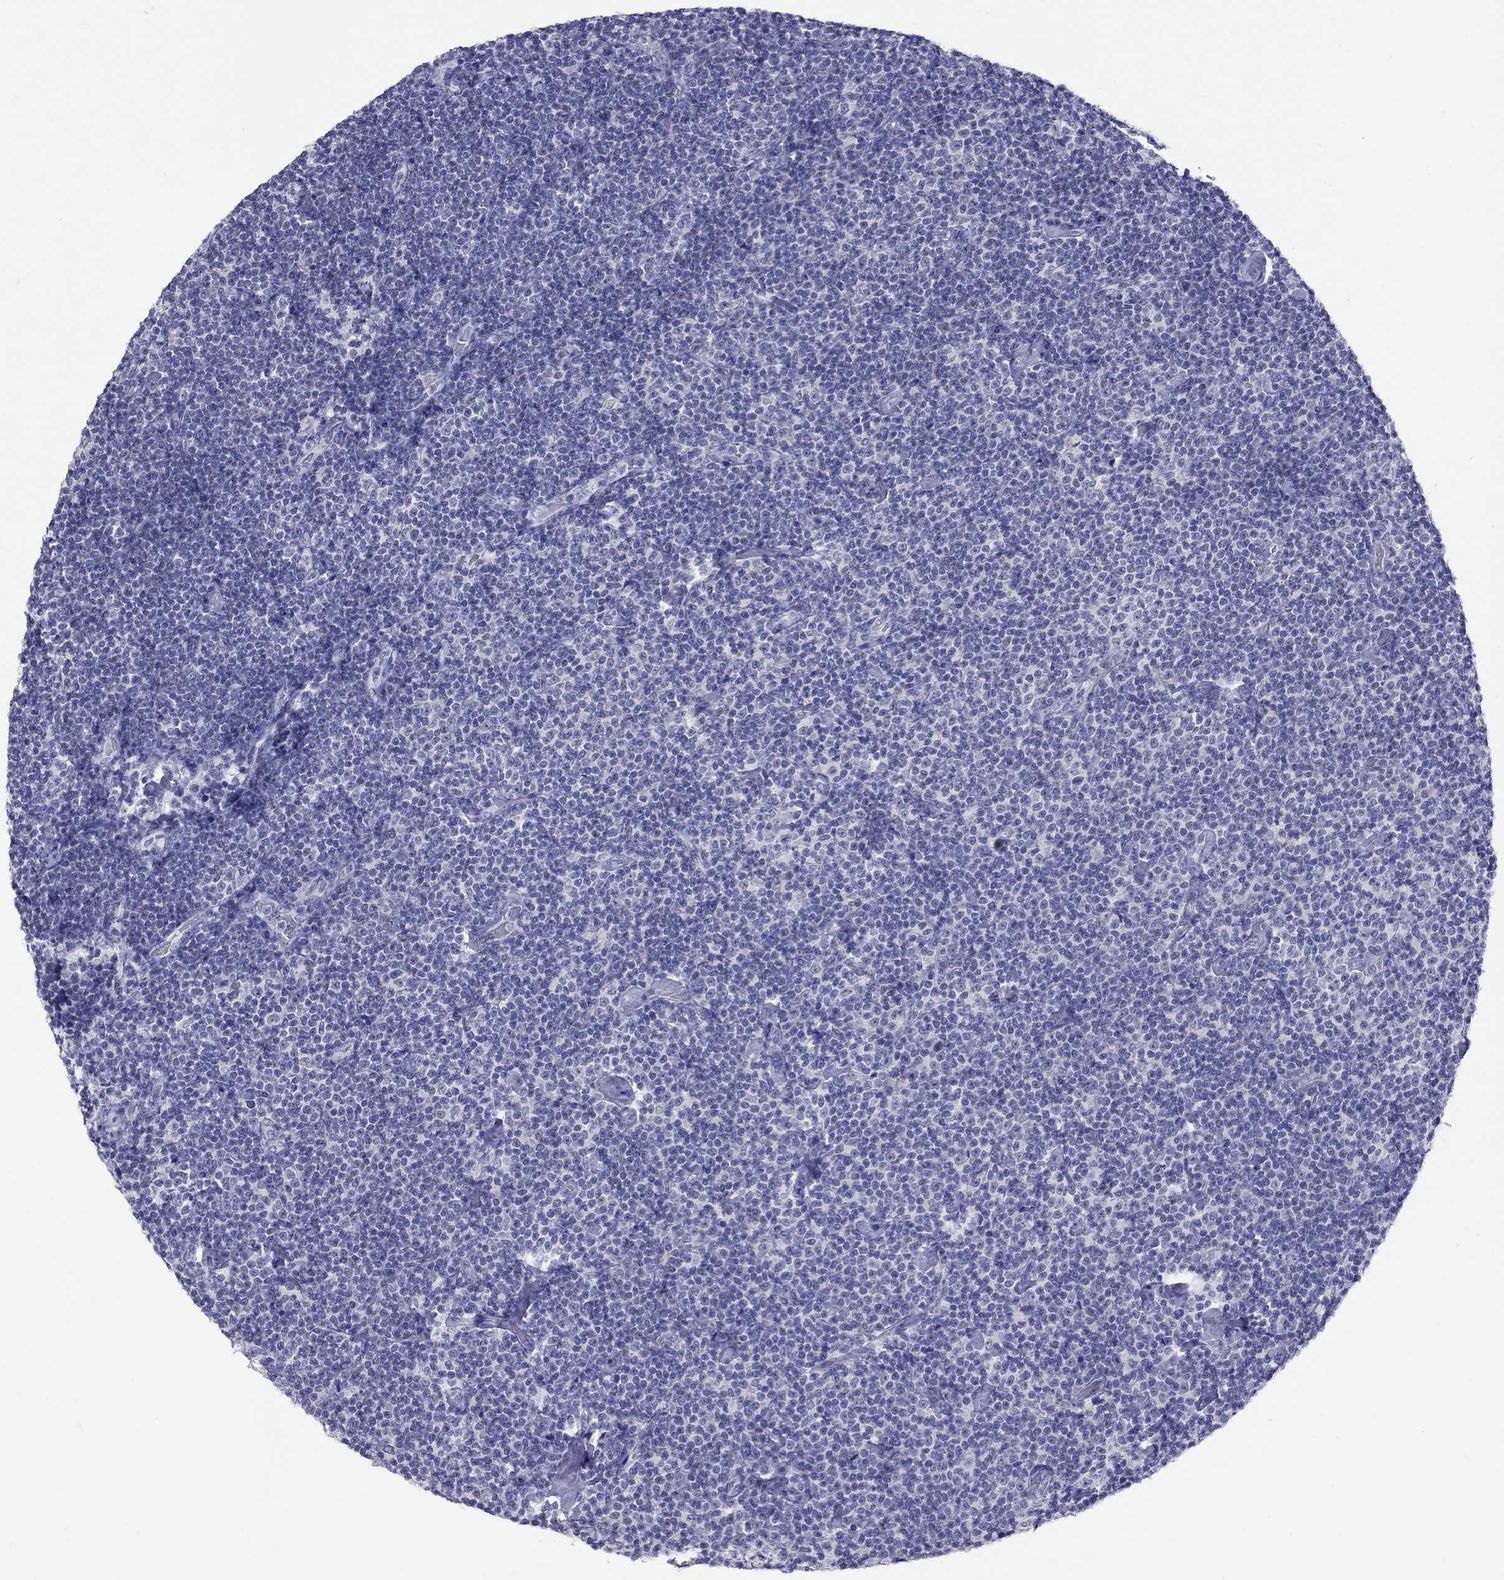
{"staining": {"intensity": "negative", "quantity": "none", "location": "none"}, "tissue": "lymphoma", "cell_type": "Tumor cells", "image_type": "cancer", "snomed": [{"axis": "morphology", "description": "Malignant lymphoma, non-Hodgkin's type, Low grade"}, {"axis": "topography", "description": "Lymph node"}], "caption": "An image of lymphoma stained for a protein demonstrates no brown staining in tumor cells. Nuclei are stained in blue.", "gene": "CHRNB3", "patient": {"sex": "male", "age": 81}}